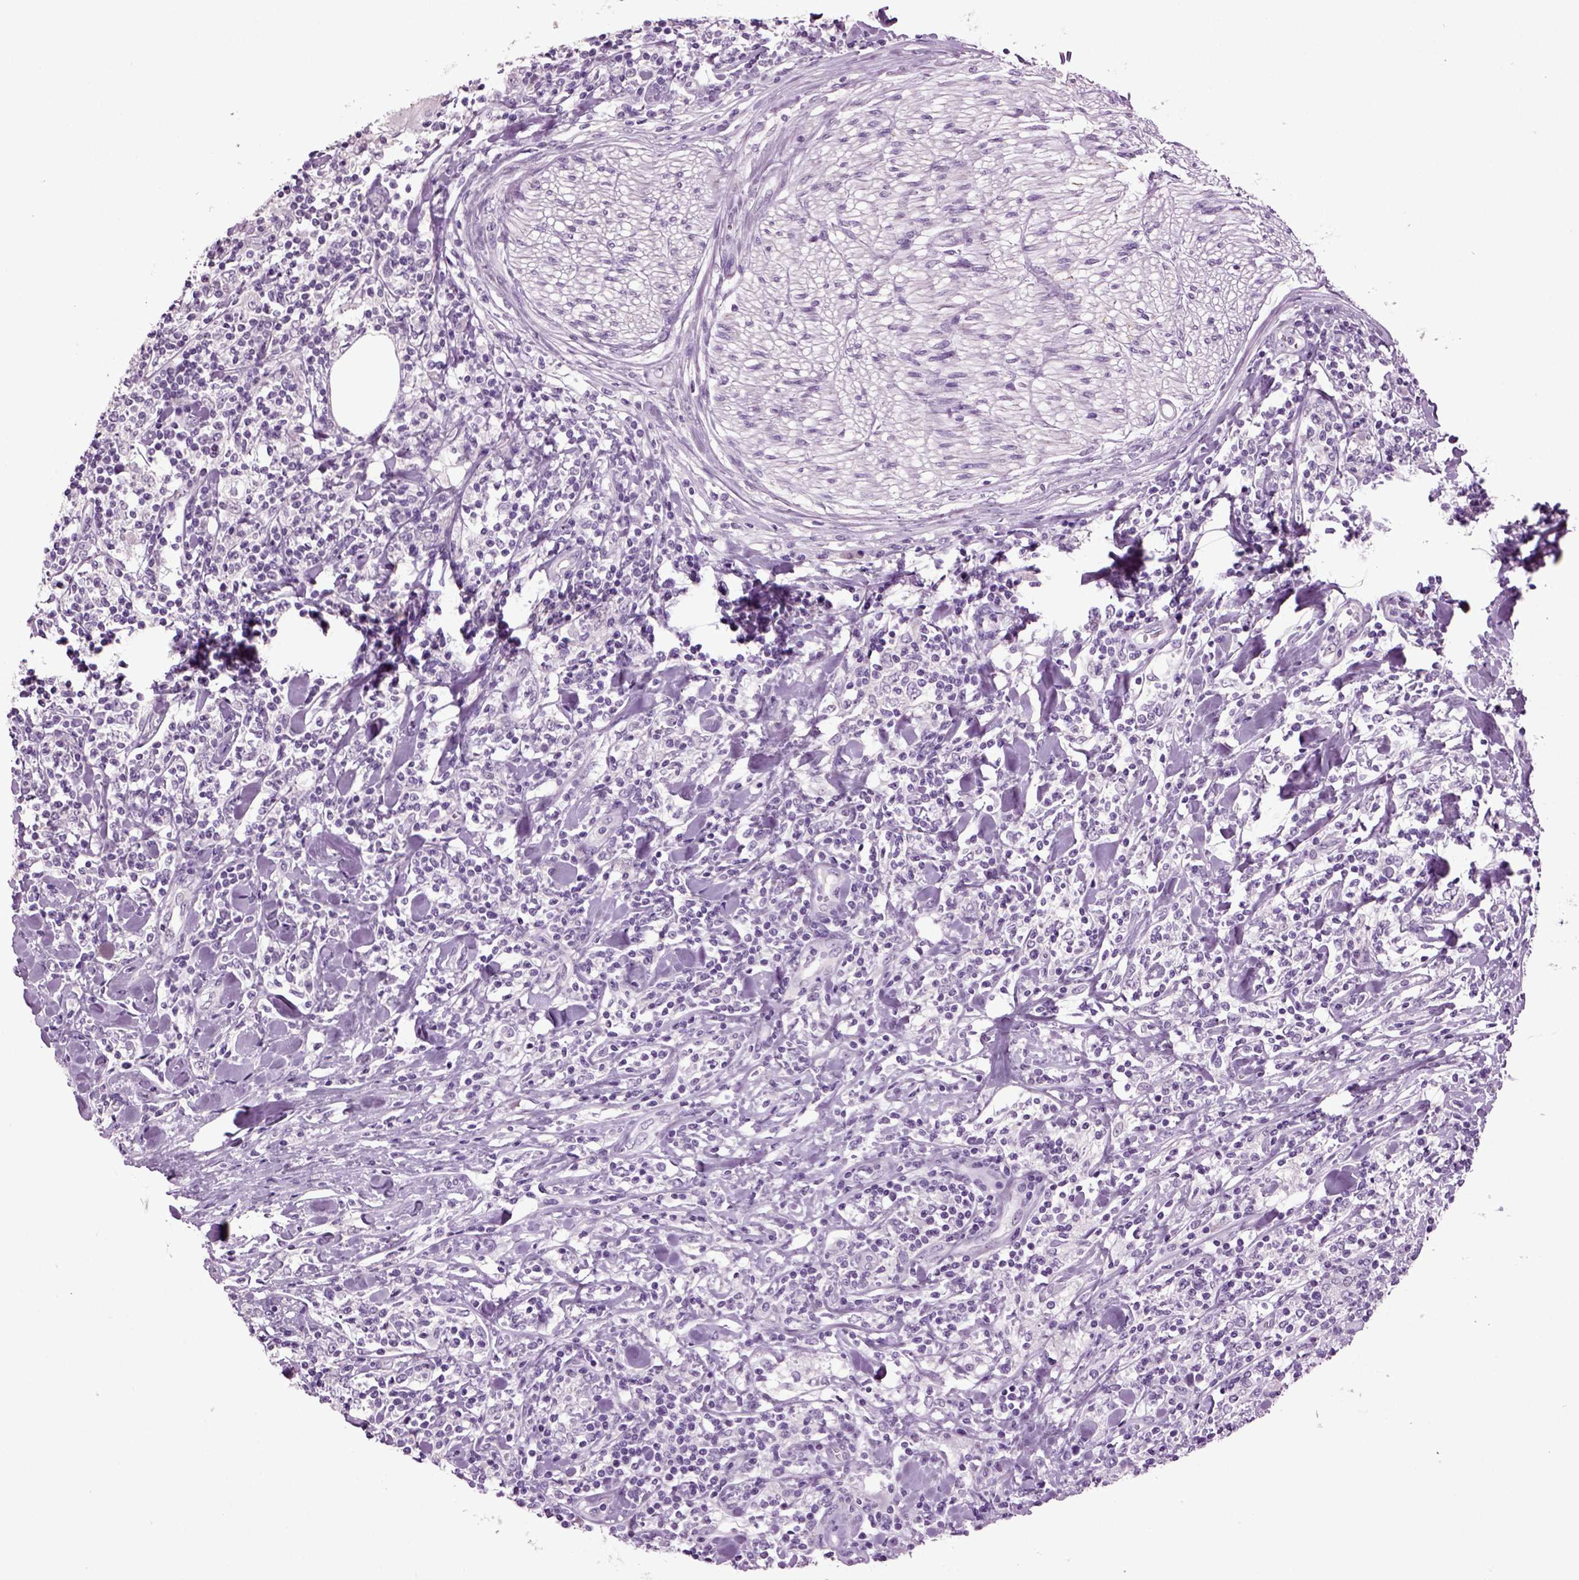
{"staining": {"intensity": "negative", "quantity": "none", "location": "none"}, "tissue": "lymphoma", "cell_type": "Tumor cells", "image_type": "cancer", "snomed": [{"axis": "morphology", "description": "Malignant lymphoma, non-Hodgkin's type, High grade"}, {"axis": "topography", "description": "Lymph node"}], "caption": "This is an IHC photomicrograph of high-grade malignant lymphoma, non-Hodgkin's type. There is no staining in tumor cells.", "gene": "SLC17A6", "patient": {"sex": "female", "age": 84}}